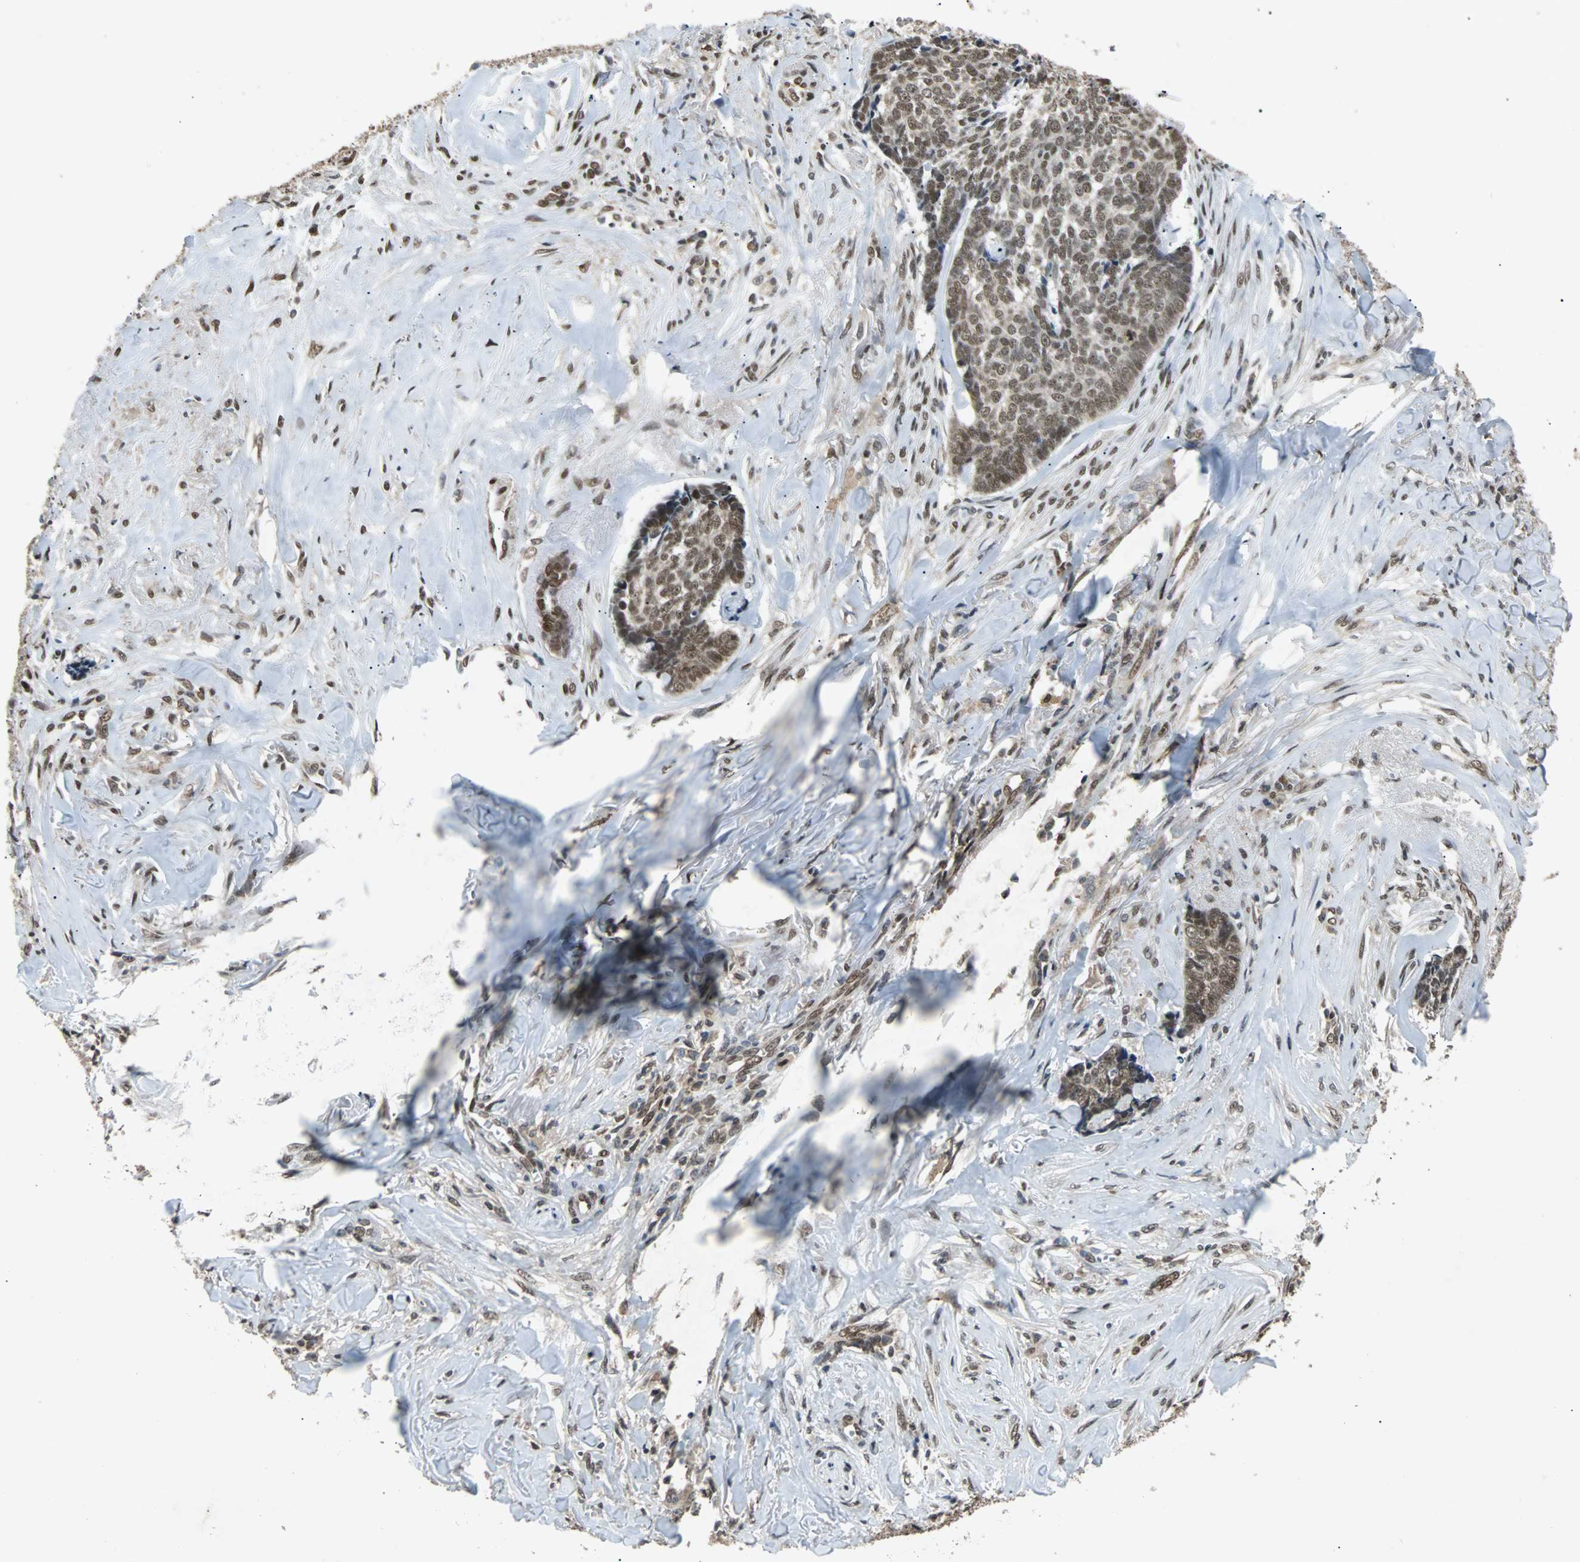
{"staining": {"intensity": "moderate", "quantity": ">75%", "location": "nuclear"}, "tissue": "skin cancer", "cell_type": "Tumor cells", "image_type": "cancer", "snomed": [{"axis": "morphology", "description": "Basal cell carcinoma"}, {"axis": "topography", "description": "Skin"}], "caption": "The histopathology image exhibits staining of basal cell carcinoma (skin), revealing moderate nuclear protein expression (brown color) within tumor cells. (Stains: DAB (3,3'-diaminobenzidine) in brown, nuclei in blue, Microscopy: brightfield microscopy at high magnification).", "gene": "PHC1", "patient": {"sex": "male", "age": 84}}